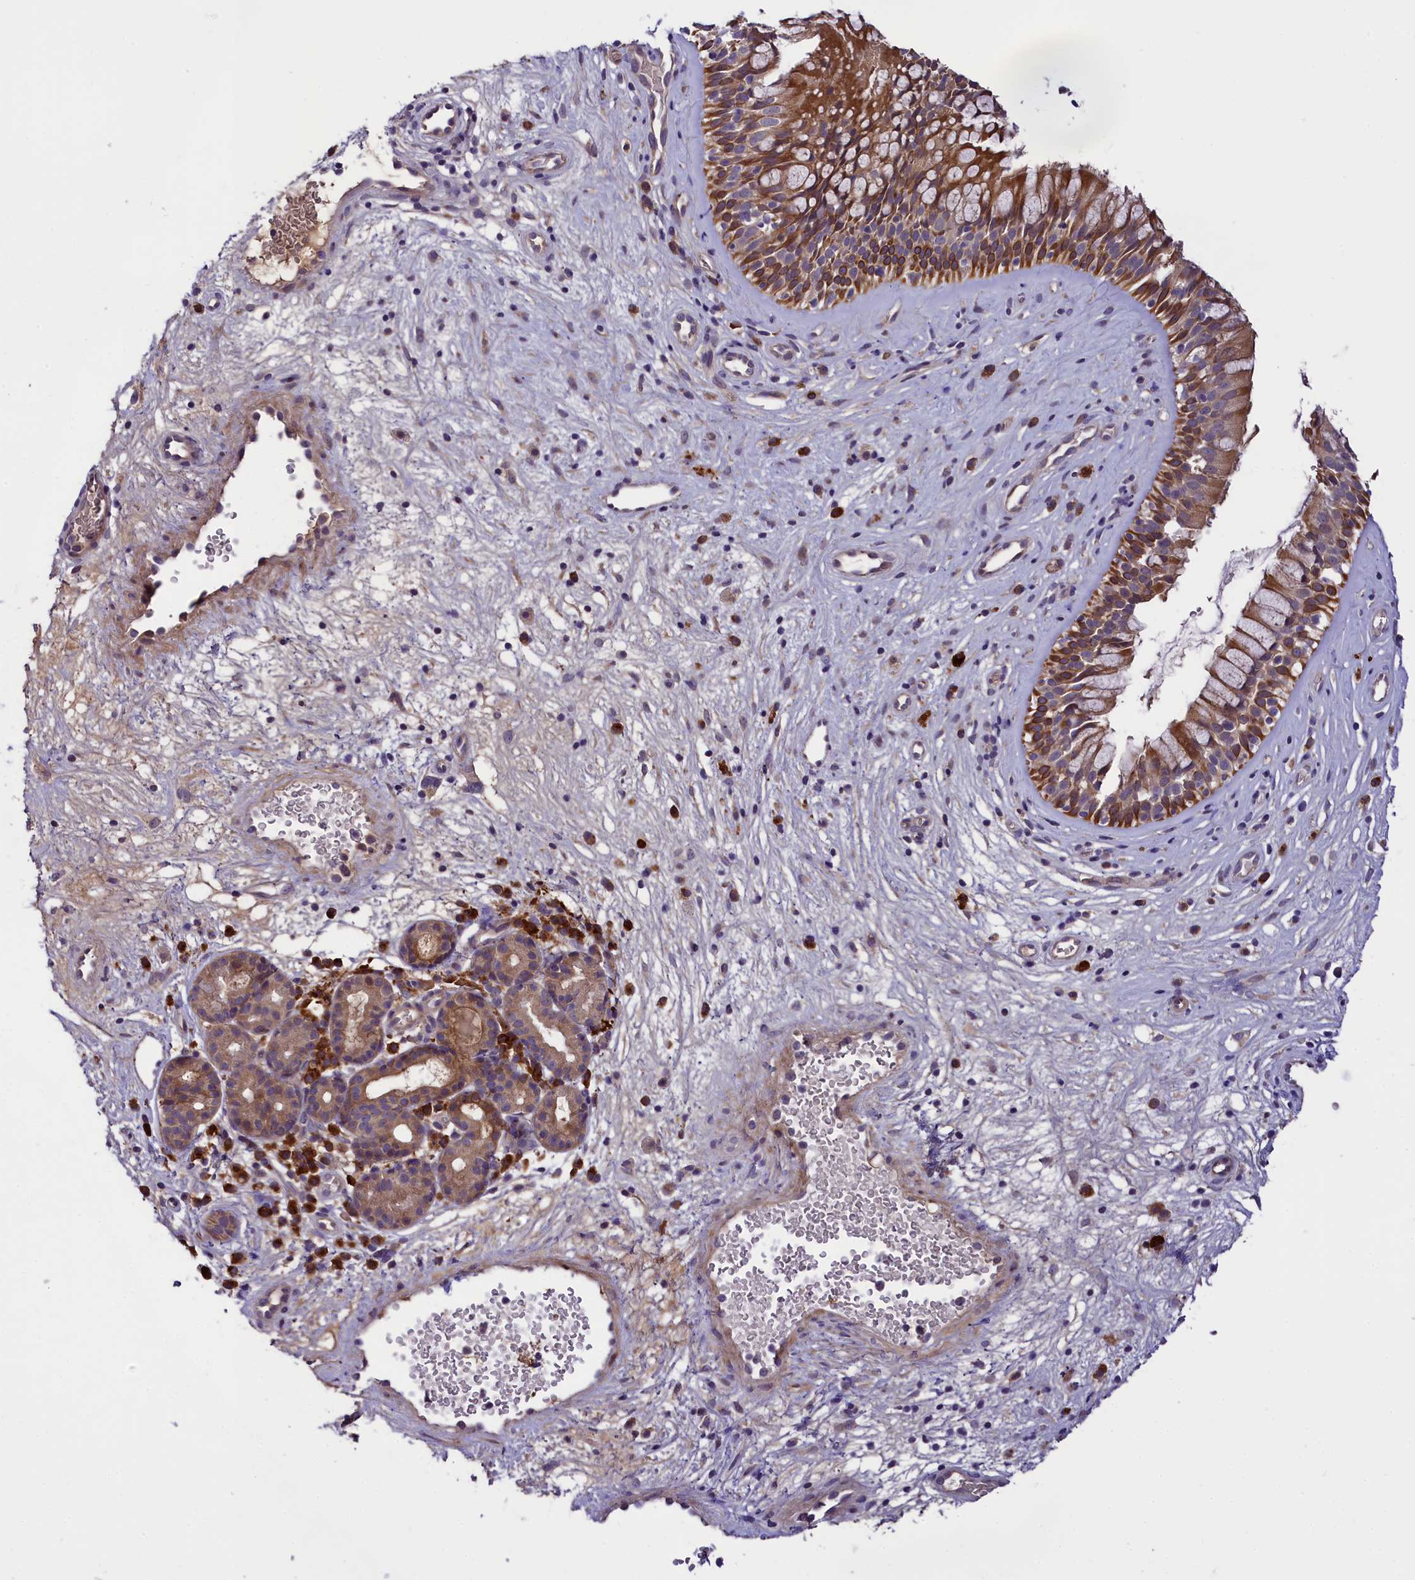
{"staining": {"intensity": "strong", "quantity": ">75%", "location": "cytoplasmic/membranous"}, "tissue": "nasopharynx", "cell_type": "Respiratory epithelial cells", "image_type": "normal", "snomed": [{"axis": "morphology", "description": "Normal tissue, NOS"}, {"axis": "topography", "description": "Nasopharynx"}], "caption": "This photomicrograph reveals IHC staining of benign human nasopharynx, with high strong cytoplasmic/membranous expression in approximately >75% of respiratory epithelial cells.", "gene": "ABCC10", "patient": {"sex": "male", "age": 32}}